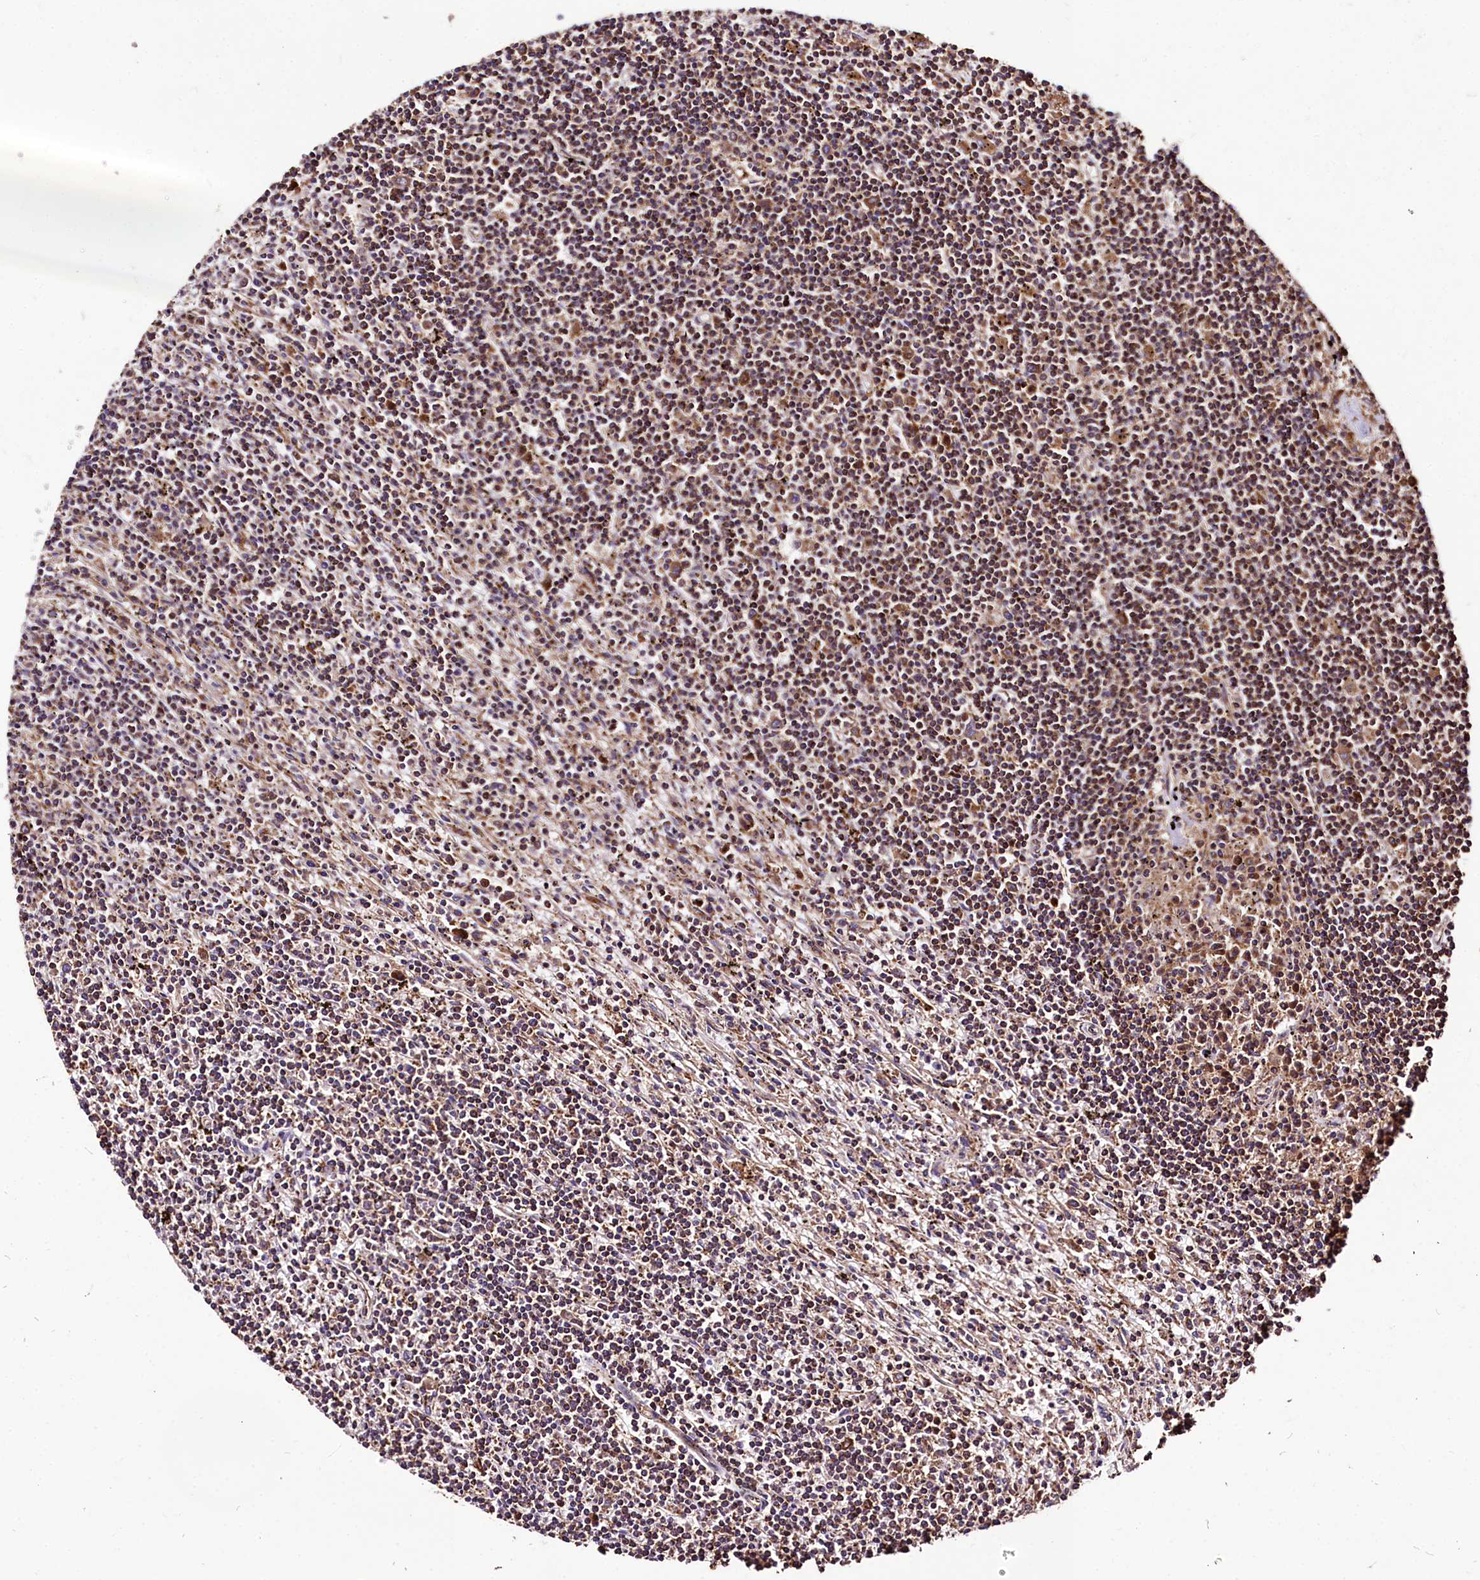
{"staining": {"intensity": "moderate", "quantity": ">75%", "location": "cytoplasmic/membranous"}, "tissue": "lymphoma", "cell_type": "Tumor cells", "image_type": "cancer", "snomed": [{"axis": "morphology", "description": "Malignant lymphoma, non-Hodgkin's type, Low grade"}, {"axis": "topography", "description": "Spleen"}], "caption": "Approximately >75% of tumor cells in low-grade malignant lymphoma, non-Hodgkin's type display moderate cytoplasmic/membranous protein expression as visualized by brown immunohistochemical staining.", "gene": "LRSAM1", "patient": {"sex": "male", "age": 76}}